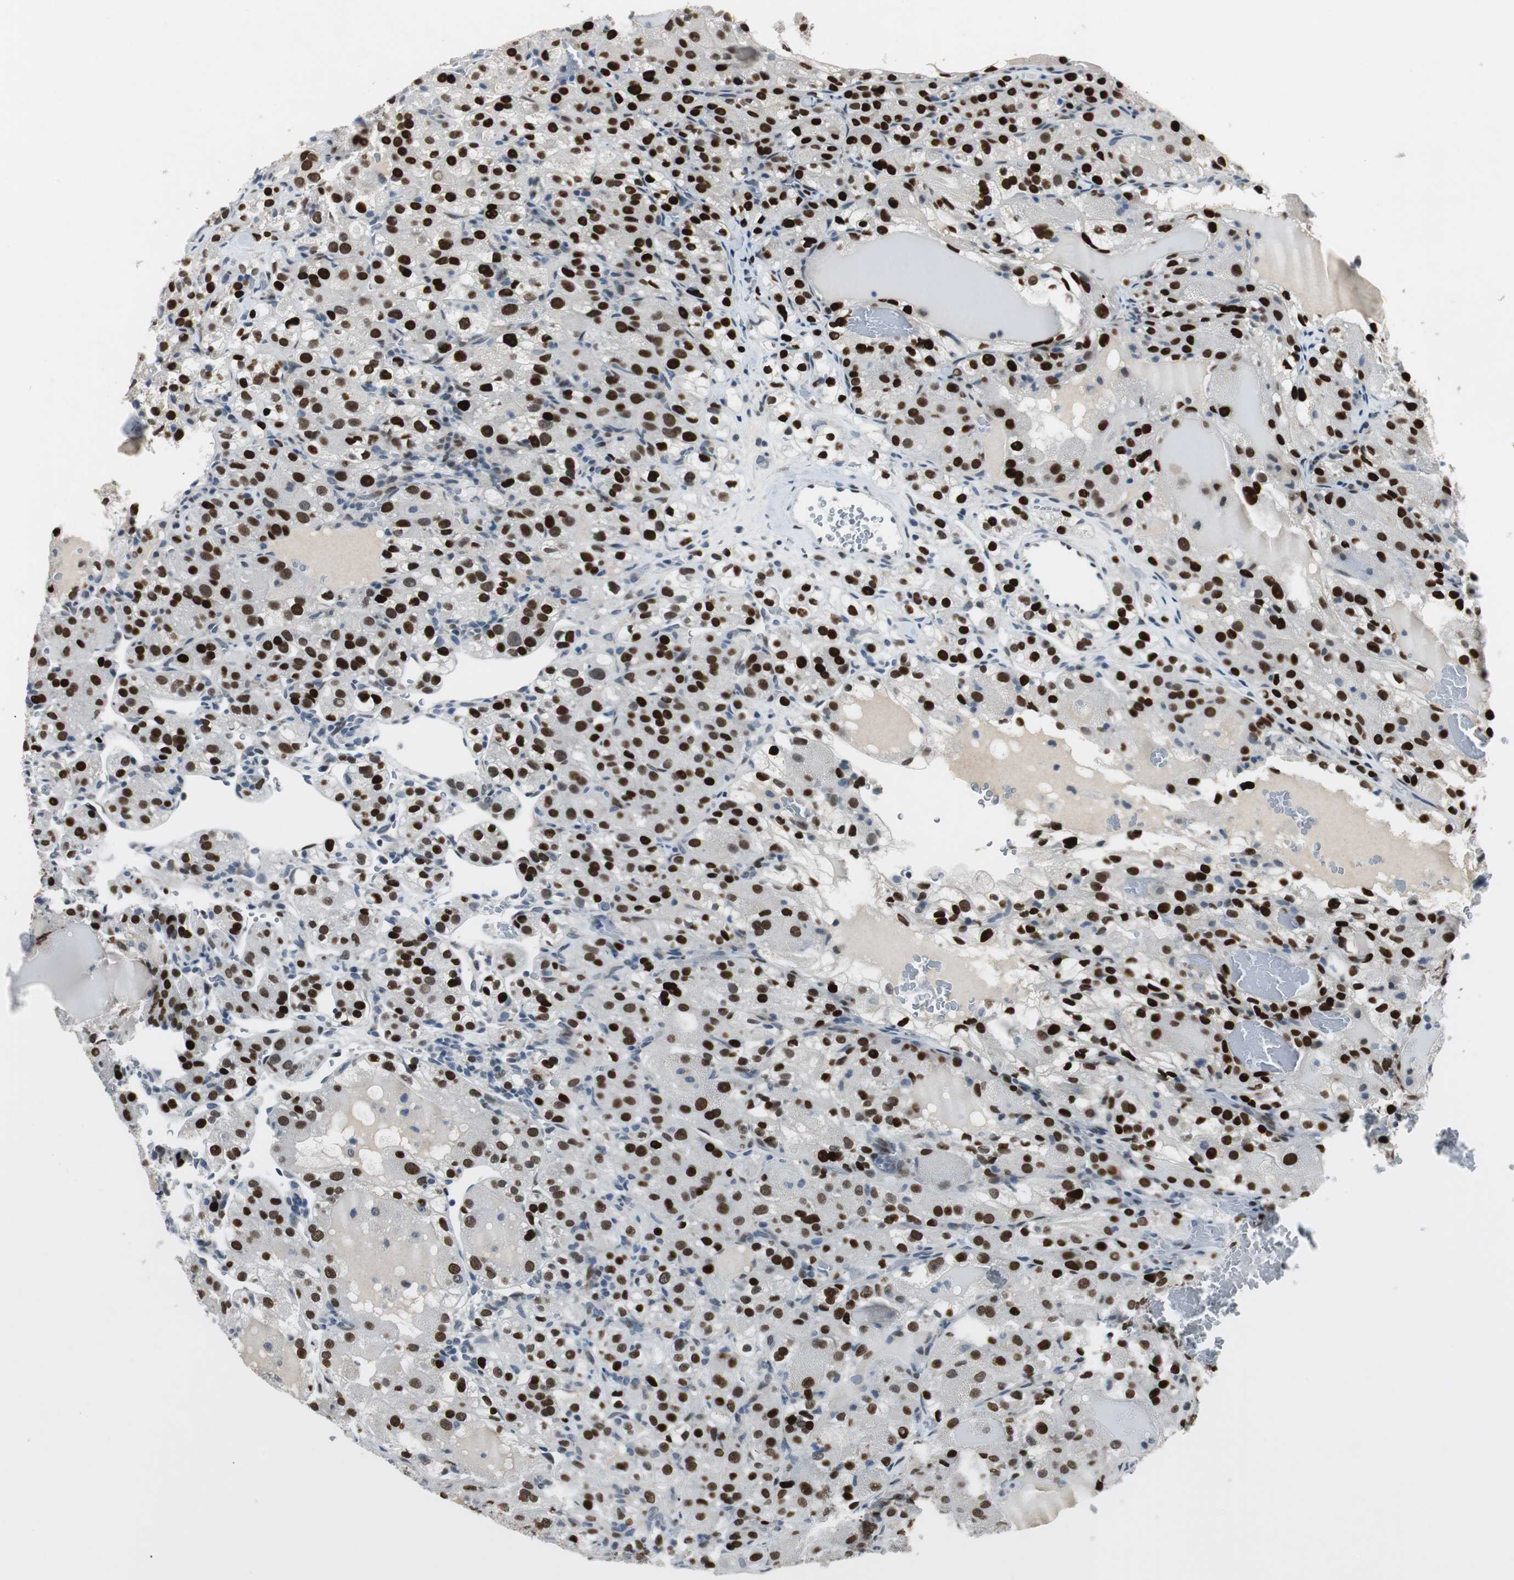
{"staining": {"intensity": "strong", "quantity": ">75%", "location": "nuclear"}, "tissue": "renal cancer", "cell_type": "Tumor cells", "image_type": "cancer", "snomed": [{"axis": "morphology", "description": "Normal tissue, NOS"}, {"axis": "morphology", "description": "Adenocarcinoma, NOS"}, {"axis": "topography", "description": "Kidney"}], "caption": "A high amount of strong nuclear positivity is present in approximately >75% of tumor cells in renal adenocarcinoma tissue. (DAB (3,3'-diaminobenzidine) IHC, brown staining for protein, blue staining for nuclei).", "gene": "AJUBA", "patient": {"sex": "male", "age": 61}}